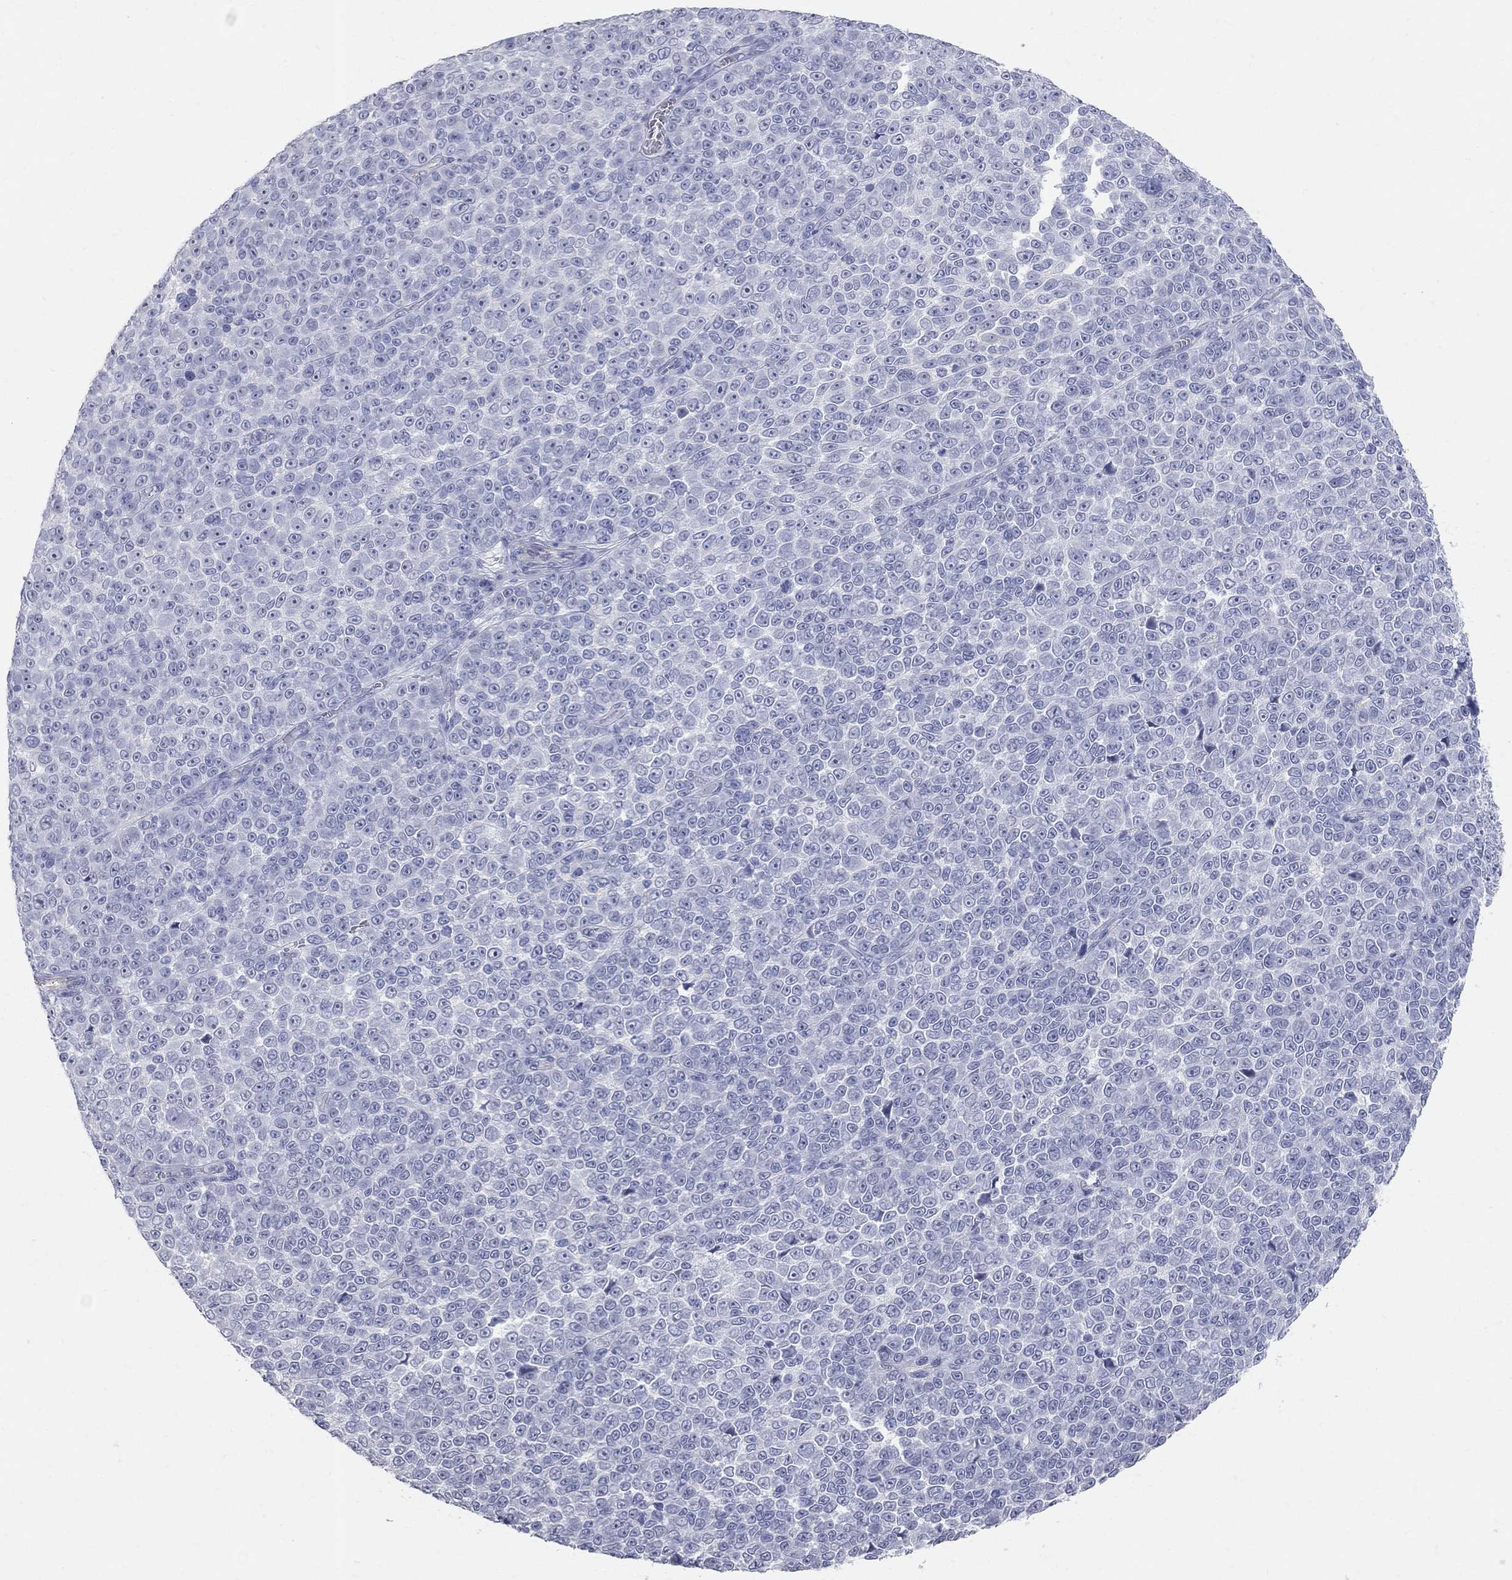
{"staining": {"intensity": "negative", "quantity": "none", "location": "none"}, "tissue": "melanoma", "cell_type": "Tumor cells", "image_type": "cancer", "snomed": [{"axis": "morphology", "description": "Malignant melanoma, NOS"}, {"axis": "topography", "description": "Skin"}], "caption": "Micrograph shows no protein staining in tumor cells of melanoma tissue. (Stains: DAB immunohistochemistry (IHC) with hematoxylin counter stain, Microscopy: brightfield microscopy at high magnification).", "gene": "AOX1", "patient": {"sex": "female", "age": 95}}